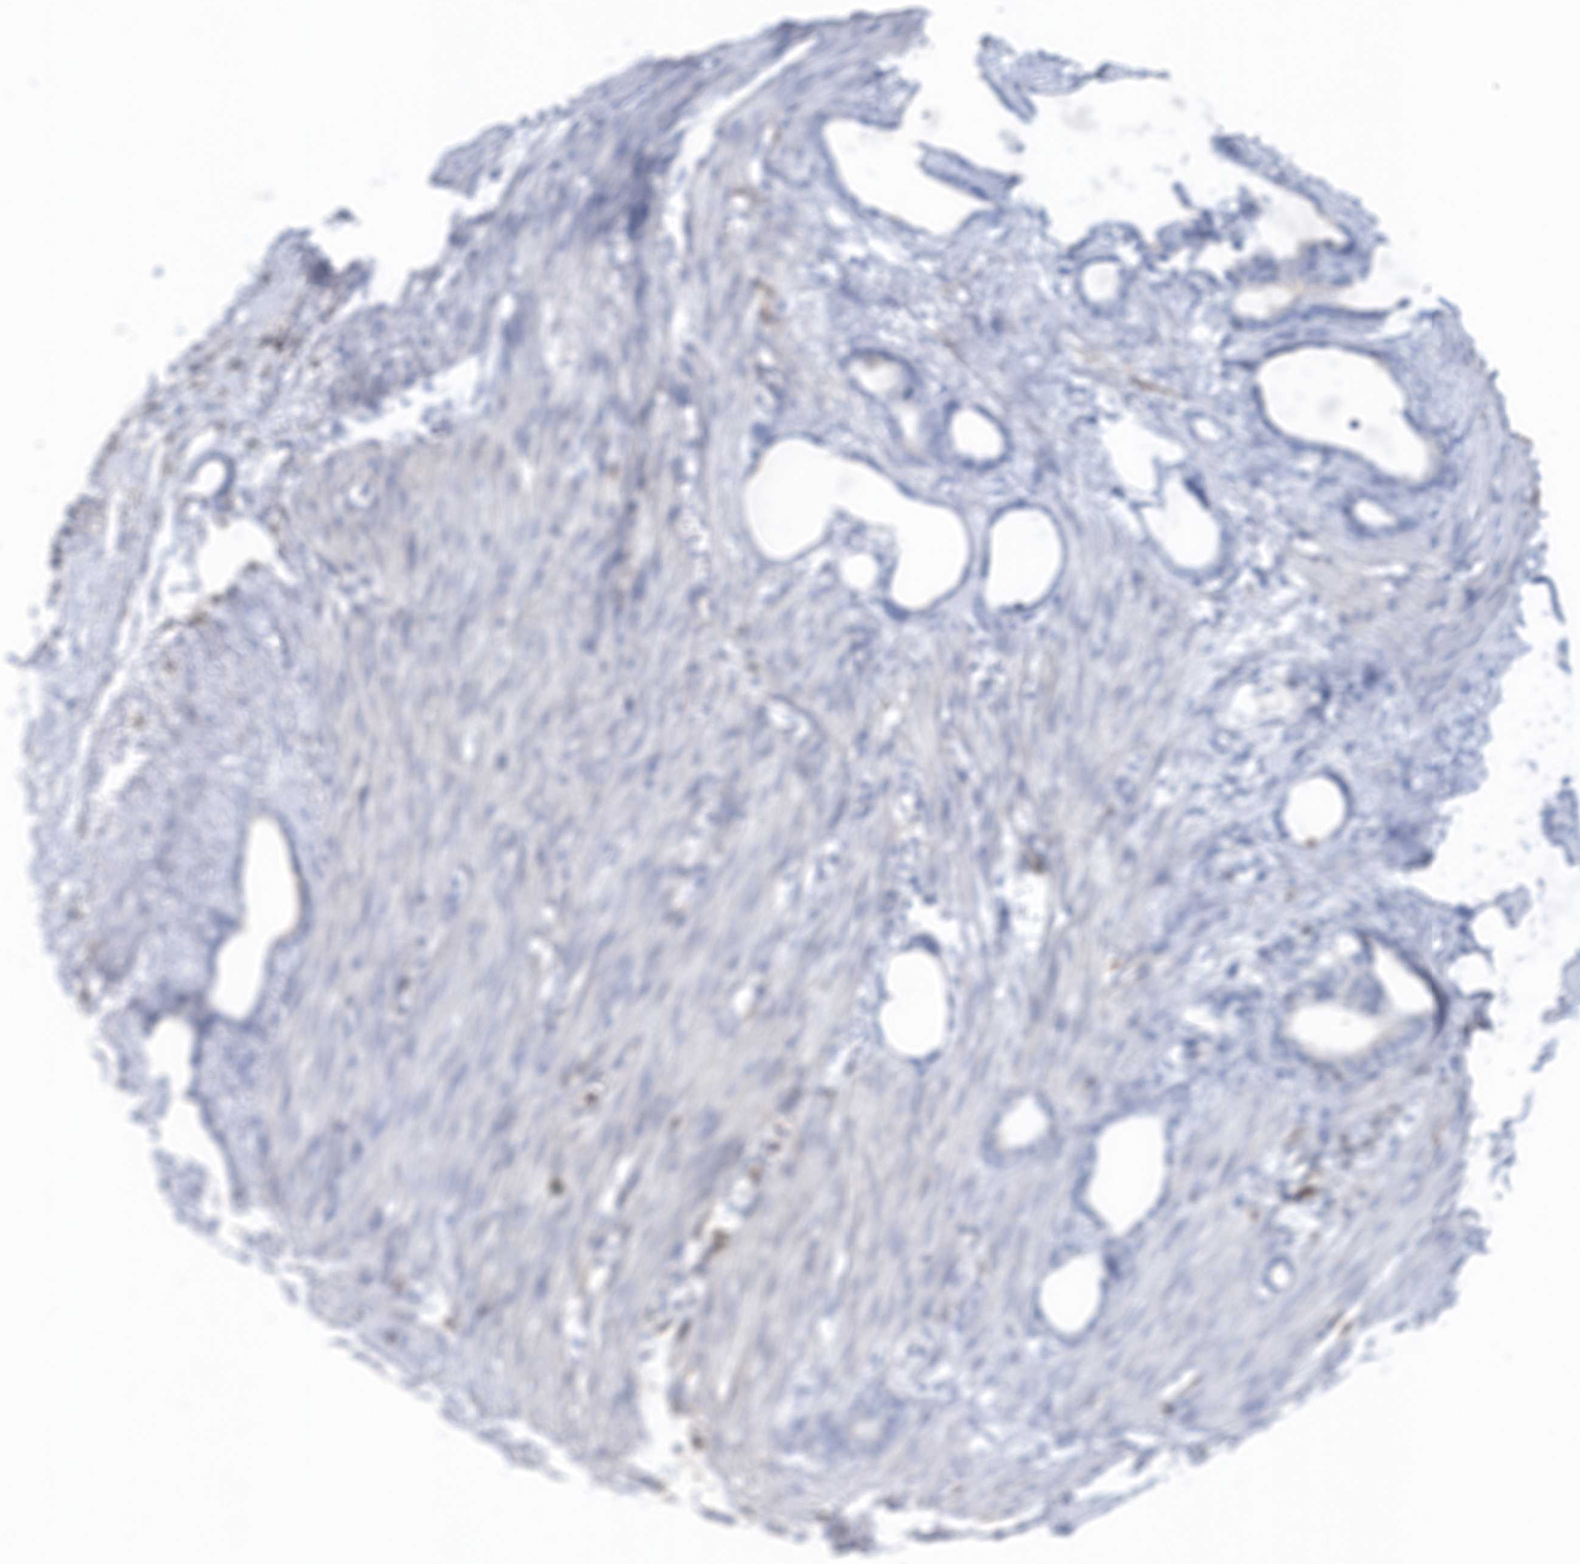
{"staining": {"intensity": "negative", "quantity": "none", "location": "none"}, "tissue": "stomach cancer", "cell_type": "Tumor cells", "image_type": "cancer", "snomed": [{"axis": "morphology", "description": "Adenocarcinoma, NOS"}, {"axis": "topography", "description": "Stomach"}], "caption": "Immunohistochemical staining of human stomach adenocarcinoma reveals no significant staining in tumor cells.", "gene": "ASCL4", "patient": {"sex": "female", "age": 75}}